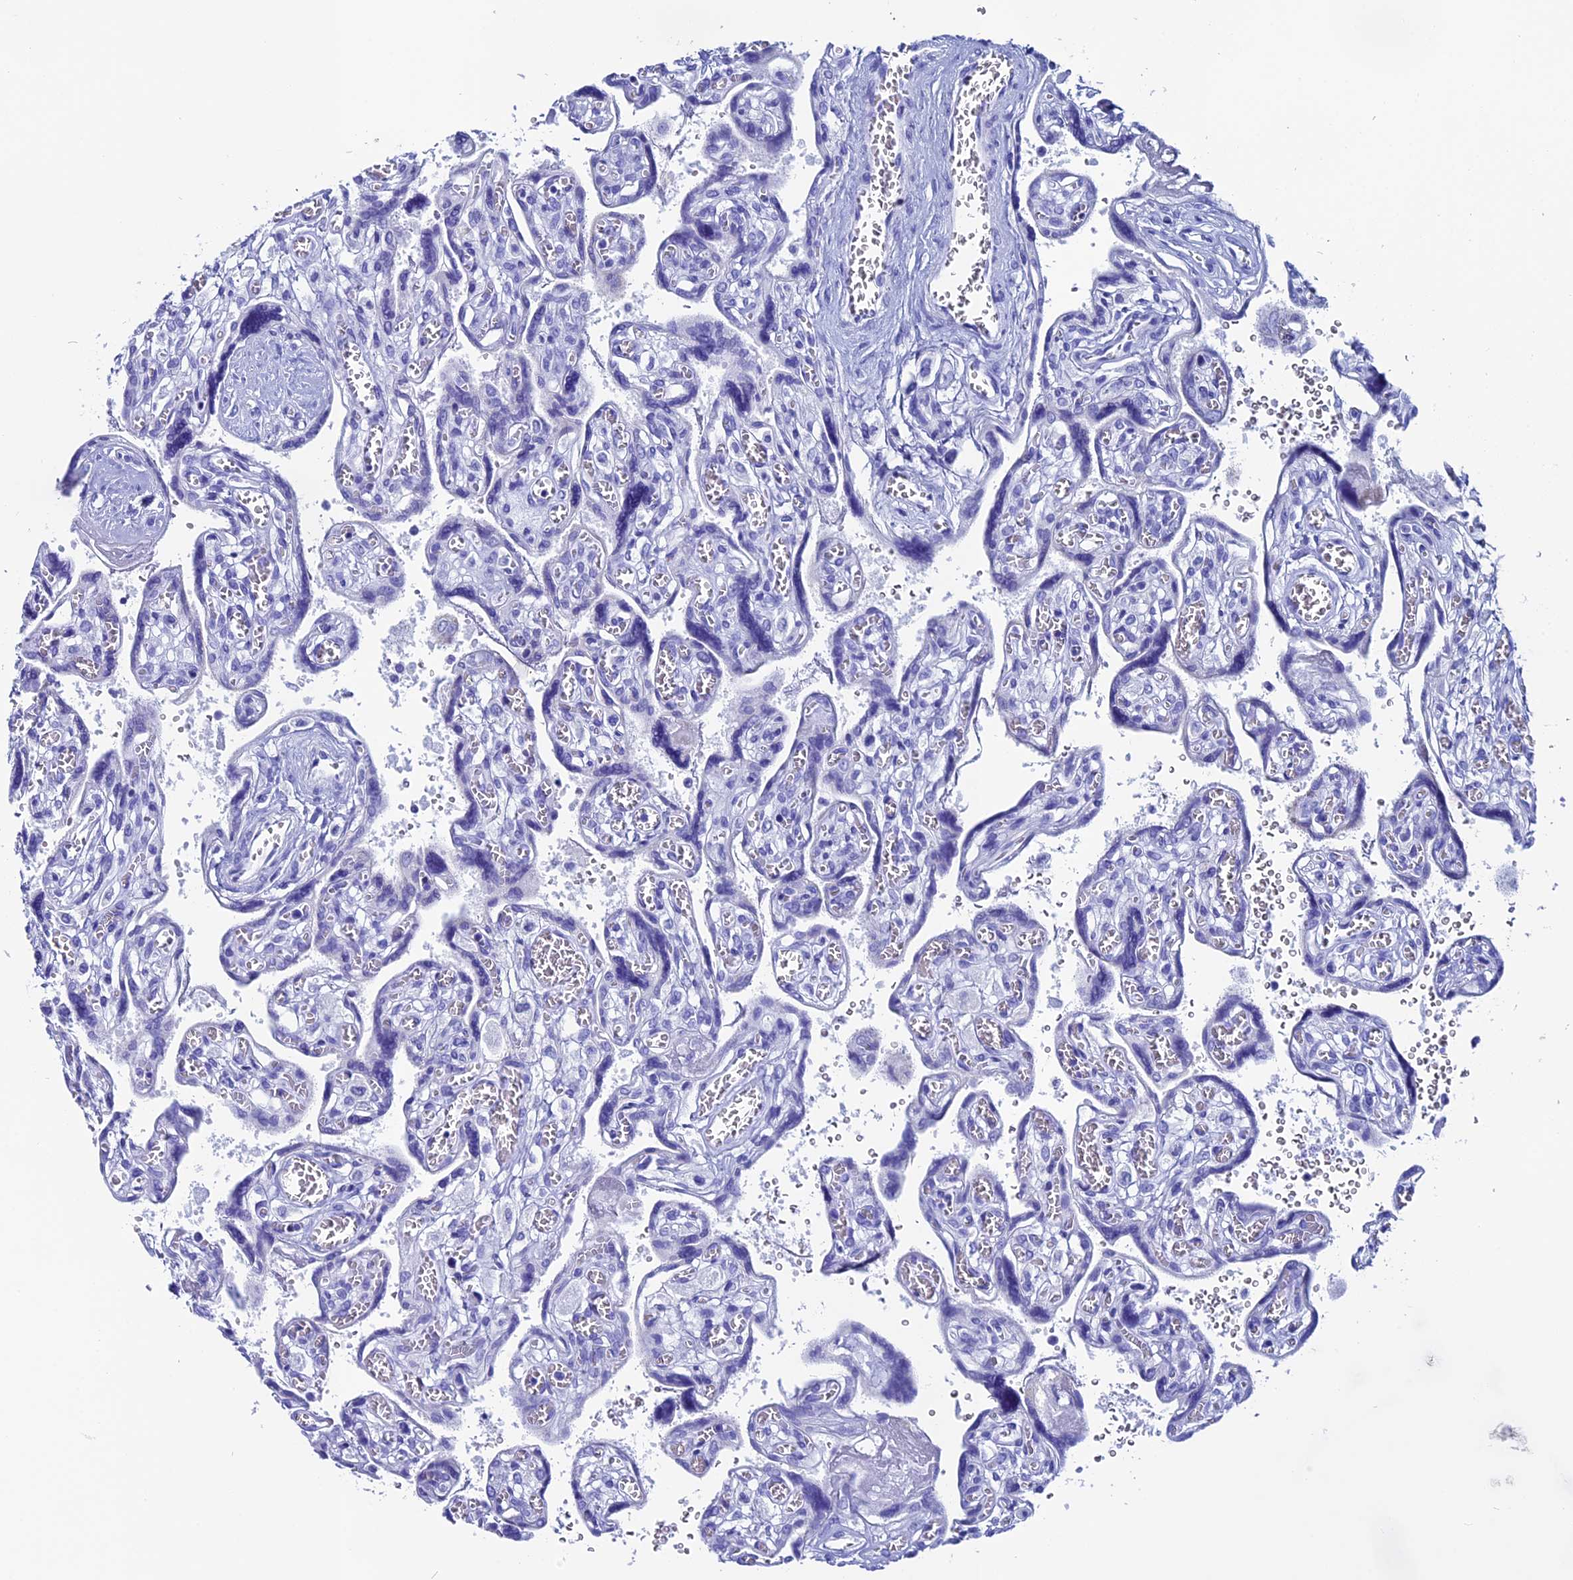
{"staining": {"intensity": "negative", "quantity": "none", "location": "none"}, "tissue": "placenta", "cell_type": "Trophoblastic cells", "image_type": "normal", "snomed": [{"axis": "morphology", "description": "Normal tissue, NOS"}, {"axis": "topography", "description": "Placenta"}], "caption": "IHC histopathology image of normal placenta stained for a protein (brown), which shows no expression in trophoblastic cells.", "gene": "ANKRD29", "patient": {"sex": "female", "age": 39}}